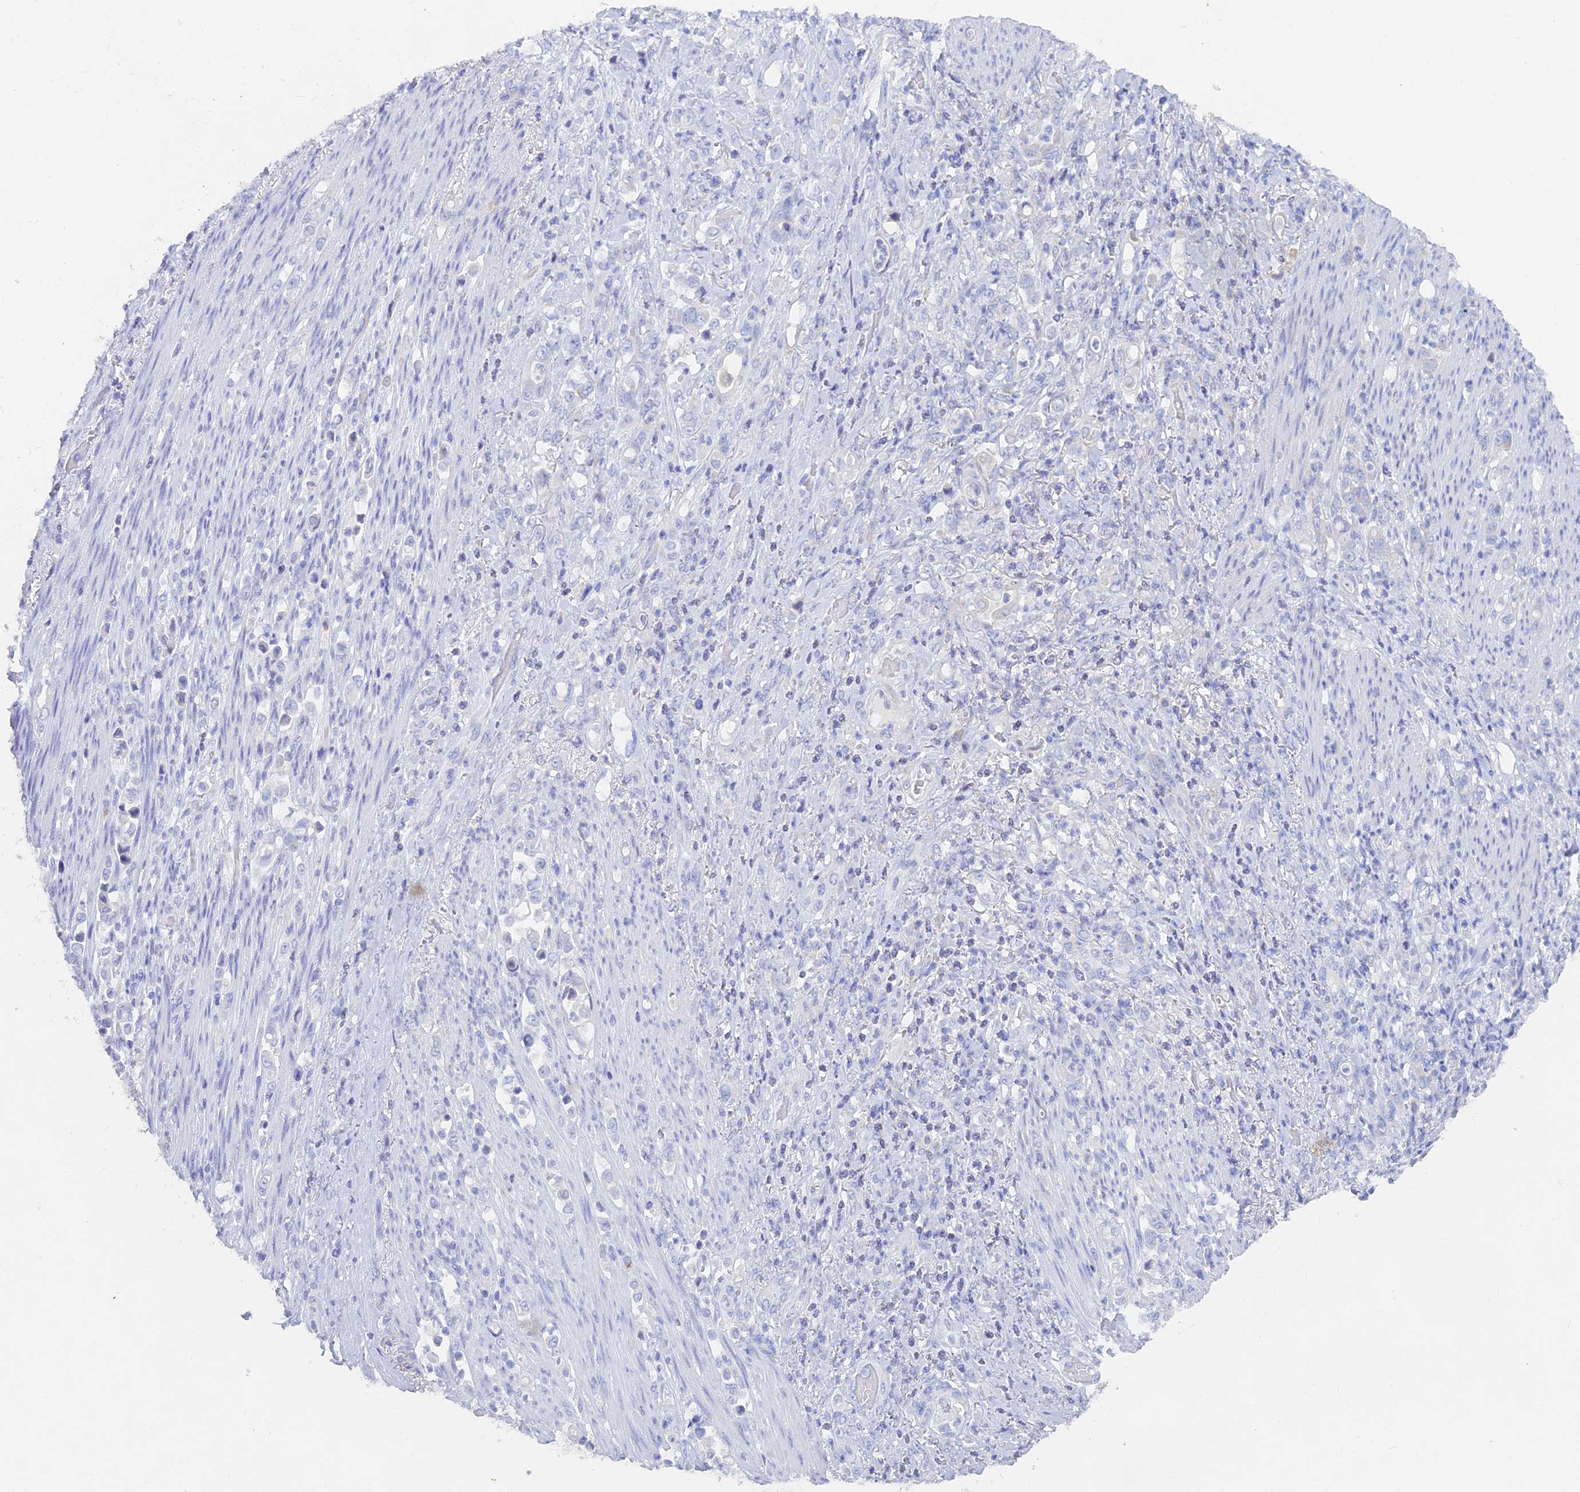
{"staining": {"intensity": "negative", "quantity": "none", "location": "none"}, "tissue": "stomach cancer", "cell_type": "Tumor cells", "image_type": "cancer", "snomed": [{"axis": "morphology", "description": "Normal tissue, NOS"}, {"axis": "morphology", "description": "Adenocarcinoma, NOS"}, {"axis": "topography", "description": "Stomach"}], "caption": "Micrograph shows no significant protein expression in tumor cells of stomach cancer (adenocarcinoma).", "gene": "WDR35", "patient": {"sex": "female", "age": 79}}